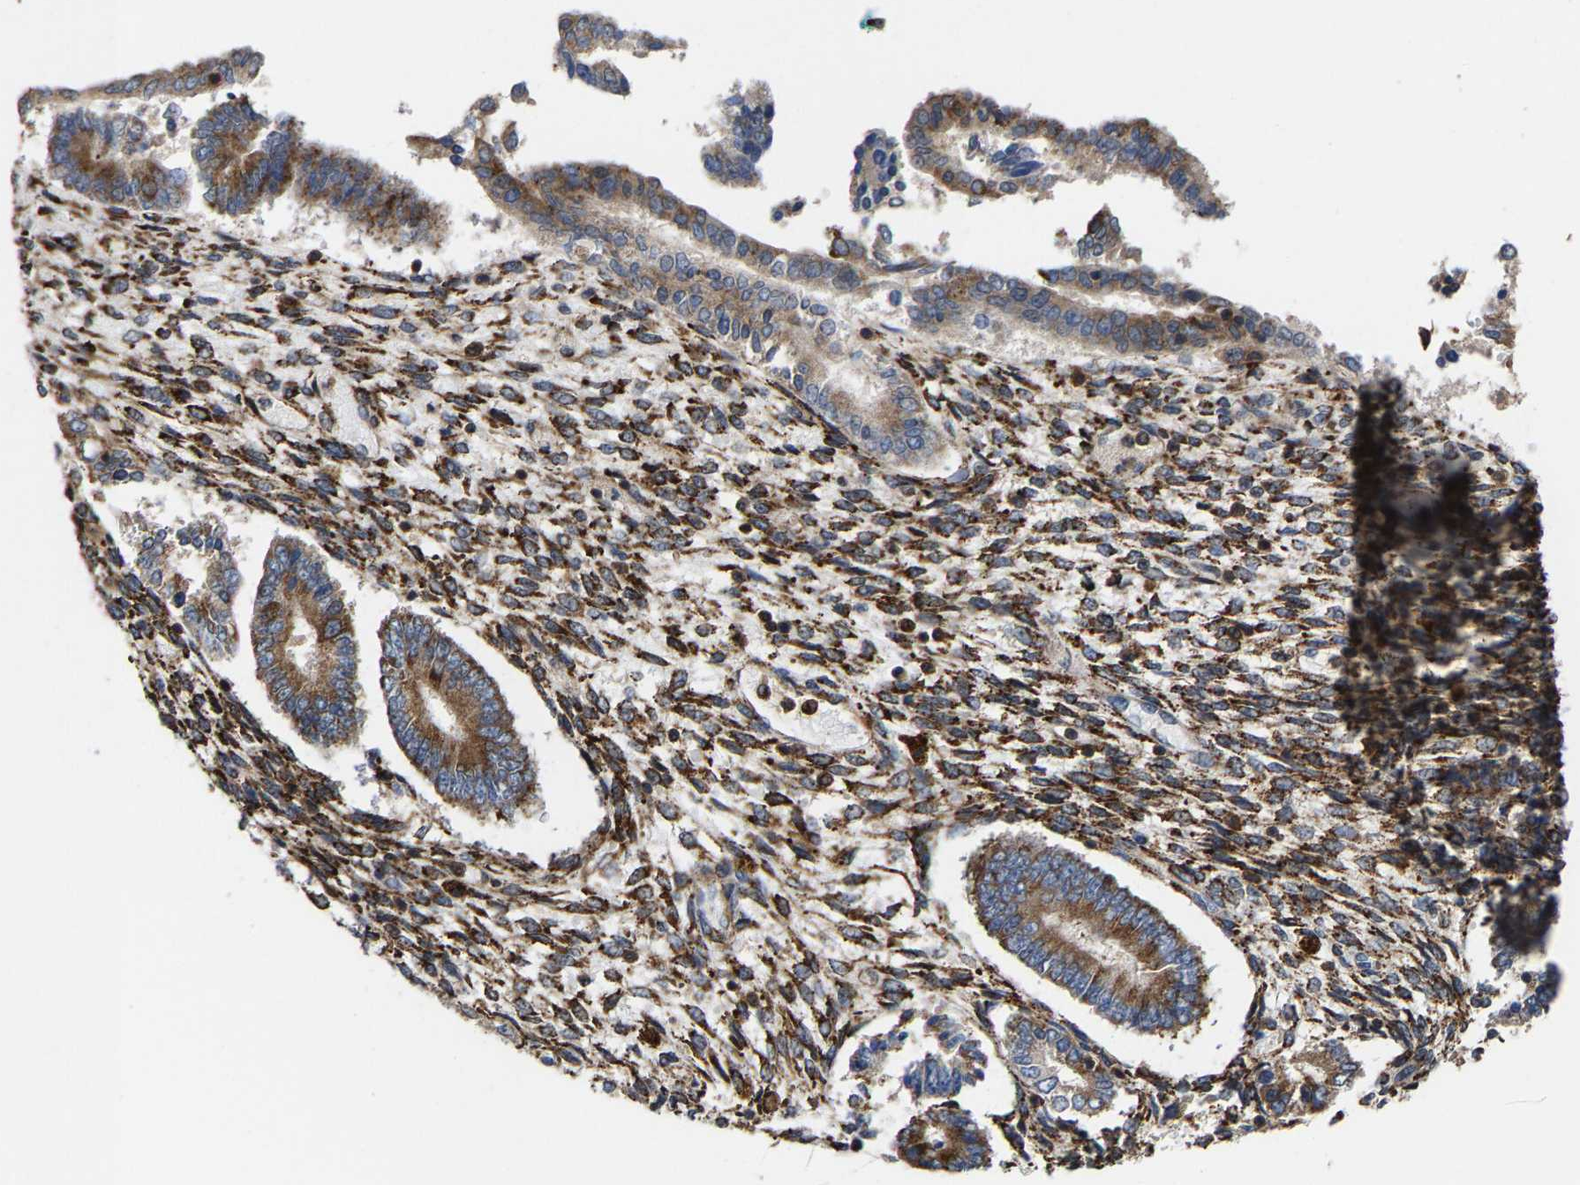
{"staining": {"intensity": "strong", "quantity": ">75%", "location": "cytoplasmic/membranous"}, "tissue": "endometrium", "cell_type": "Cells in endometrial stroma", "image_type": "normal", "snomed": [{"axis": "morphology", "description": "Normal tissue, NOS"}, {"axis": "topography", "description": "Endometrium"}], "caption": "Endometrium stained with immunohistochemistry displays strong cytoplasmic/membranous expression in approximately >75% of cells in endometrial stroma. (IHC, brightfield microscopy, high magnification).", "gene": "FGD3", "patient": {"sex": "female", "age": 42}}